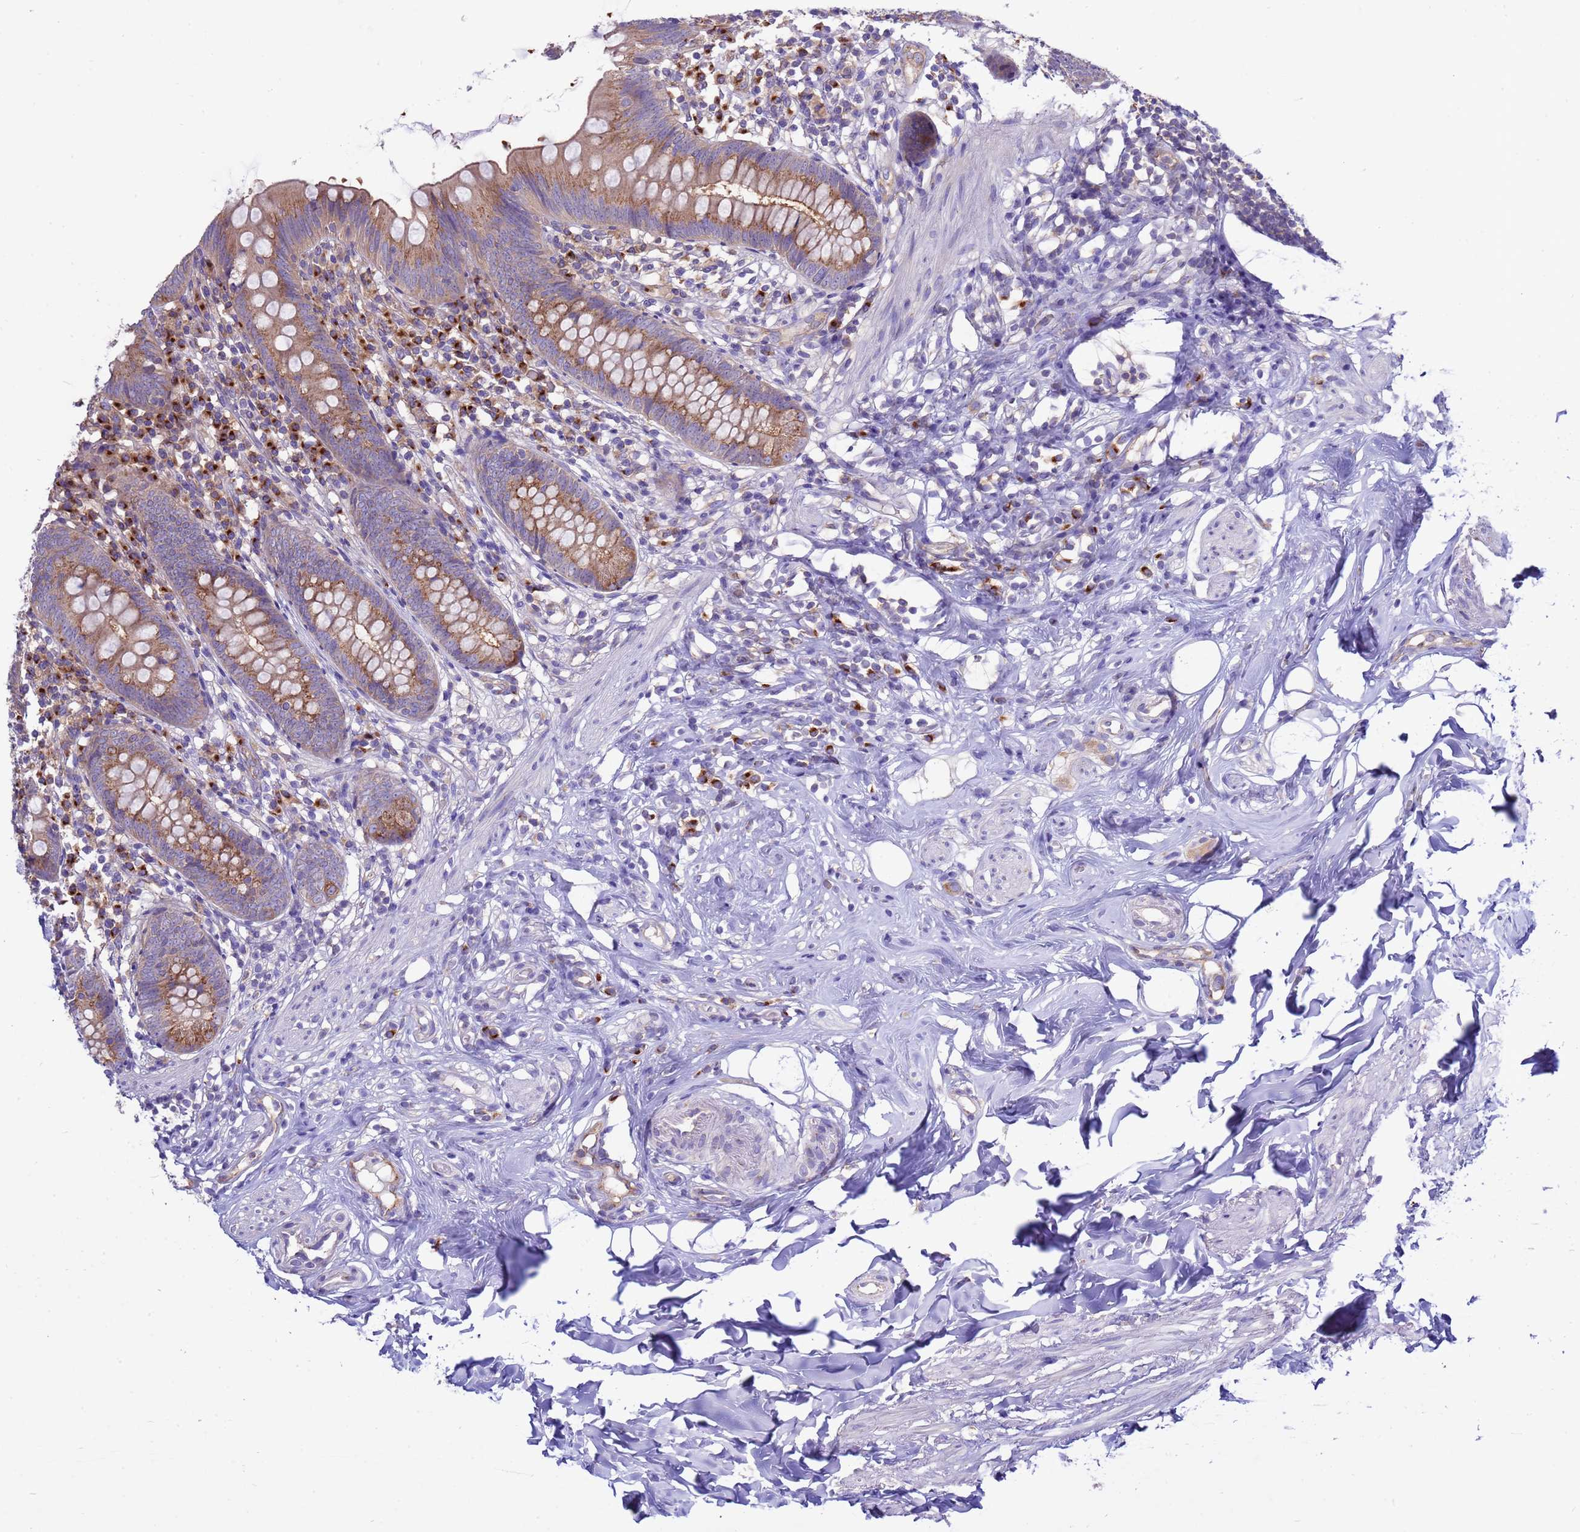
{"staining": {"intensity": "moderate", "quantity": ">75%", "location": "cytoplasmic/membranous"}, "tissue": "appendix", "cell_type": "Glandular cells", "image_type": "normal", "snomed": [{"axis": "morphology", "description": "Normal tissue, NOS"}, {"axis": "topography", "description": "Appendix"}], "caption": "The micrograph shows staining of unremarkable appendix, revealing moderate cytoplasmic/membranous protein expression (brown color) within glandular cells.", "gene": "ANAPC1", "patient": {"sex": "female", "age": 62}}